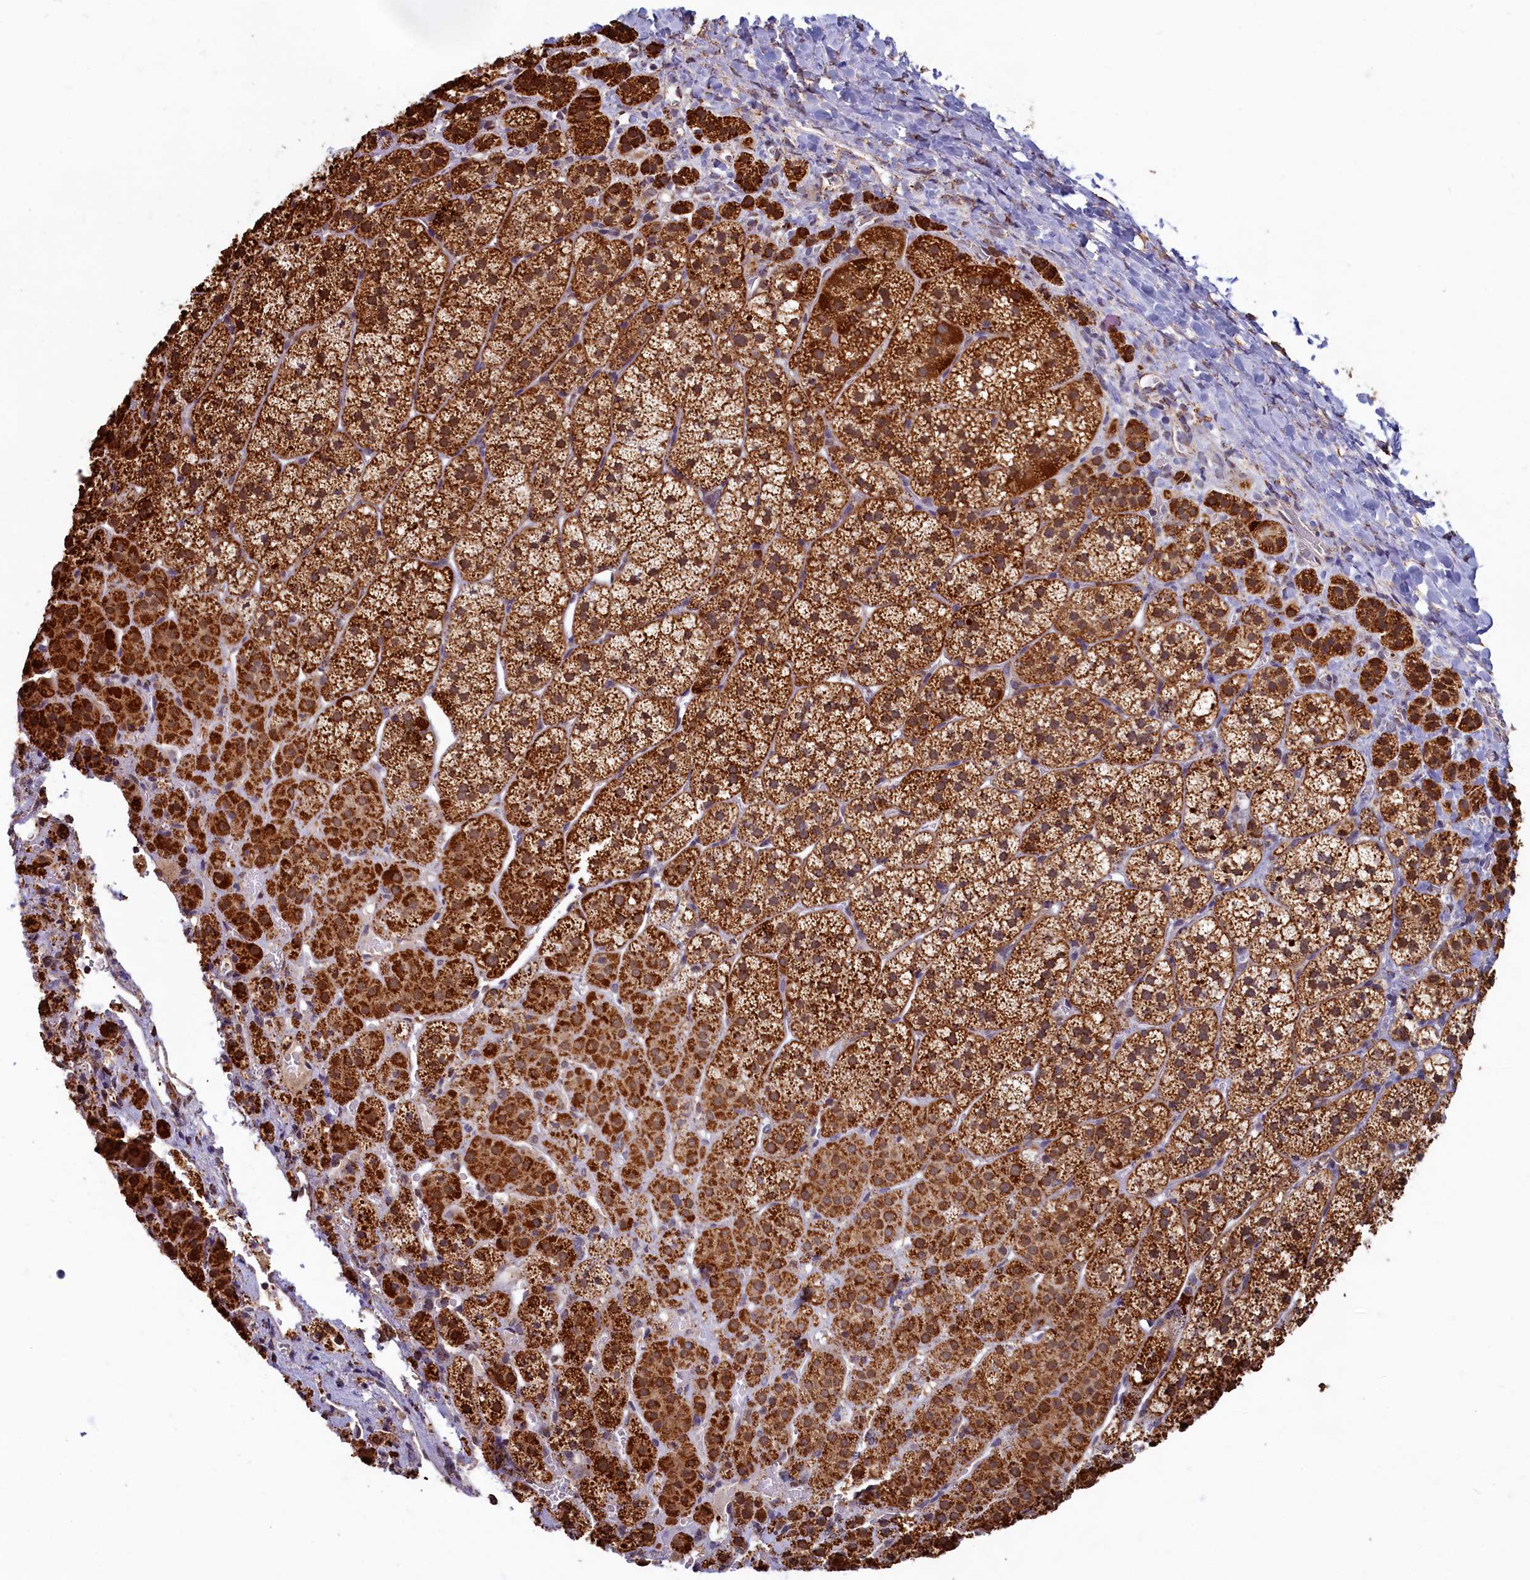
{"staining": {"intensity": "strong", "quantity": ">75%", "location": "cytoplasmic/membranous,nuclear"}, "tissue": "adrenal gland", "cell_type": "Glandular cells", "image_type": "normal", "snomed": [{"axis": "morphology", "description": "Normal tissue, NOS"}, {"axis": "topography", "description": "Adrenal gland"}], "caption": "High-magnification brightfield microscopy of normal adrenal gland stained with DAB (brown) and counterstained with hematoxylin (blue). glandular cells exhibit strong cytoplasmic/membranous,nuclear expression is identified in approximately>75% of cells.", "gene": "SPR", "patient": {"sex": "female", "age": 44}}